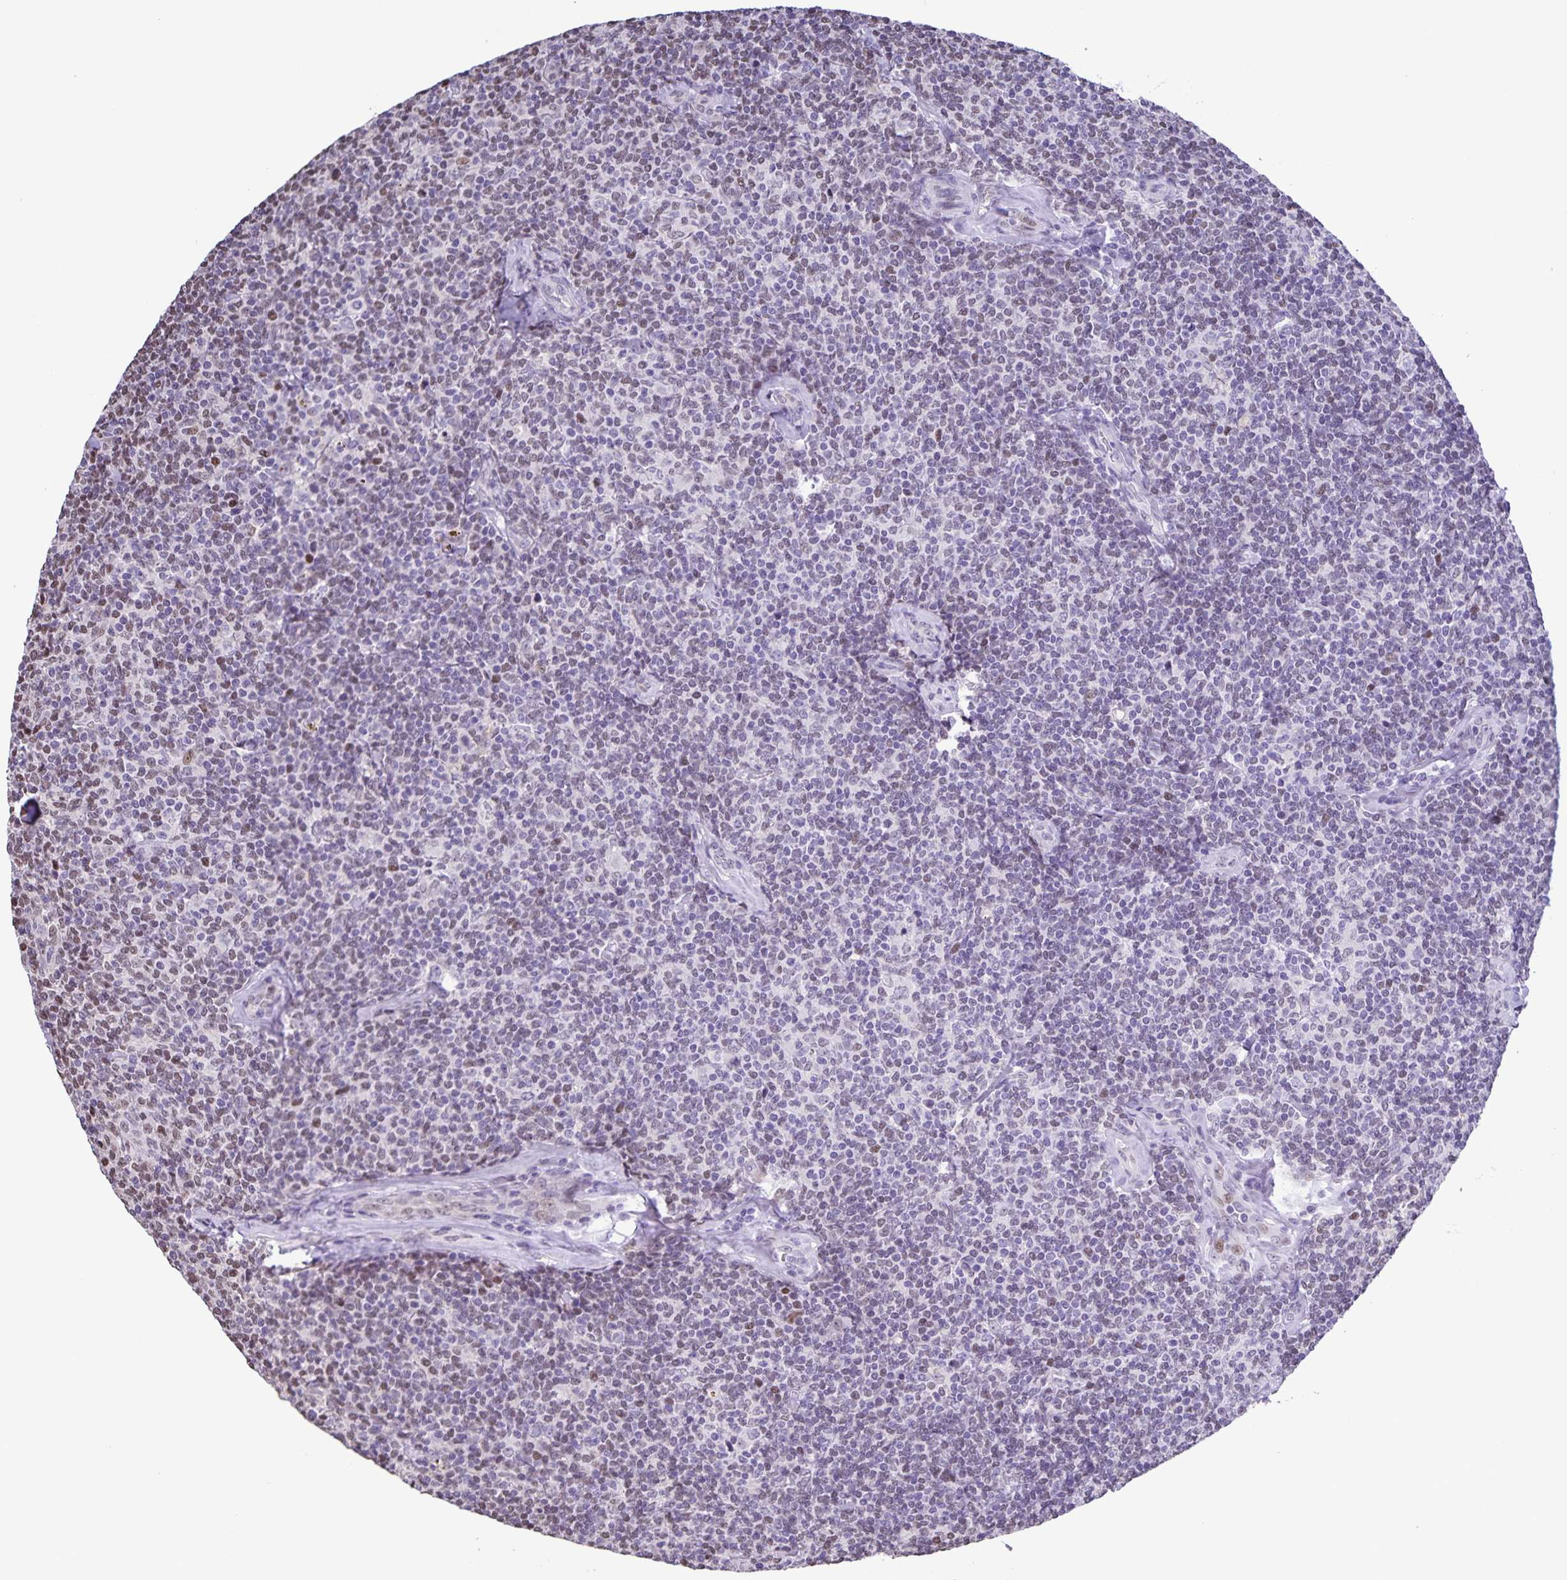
{"staining": {"intensity": "negative", "quantity": "none", "location": "none"}, "tissue": "lymphoma", "cell_type": "Tumor cells", "image_type": "cancer", "snomed": [{"axis": "morphology", "description": "Malignant lymphoma, non-Hodgkin's type, Low grade"}, {"axis": "topography", "description": "Lymph node"}], "caption": "This is an immunohistochemistry image of lymphoma. There is no staining in tumor cells.", "gene": "ONECUT2", "patient": {"sex": "female", "age": 56}}